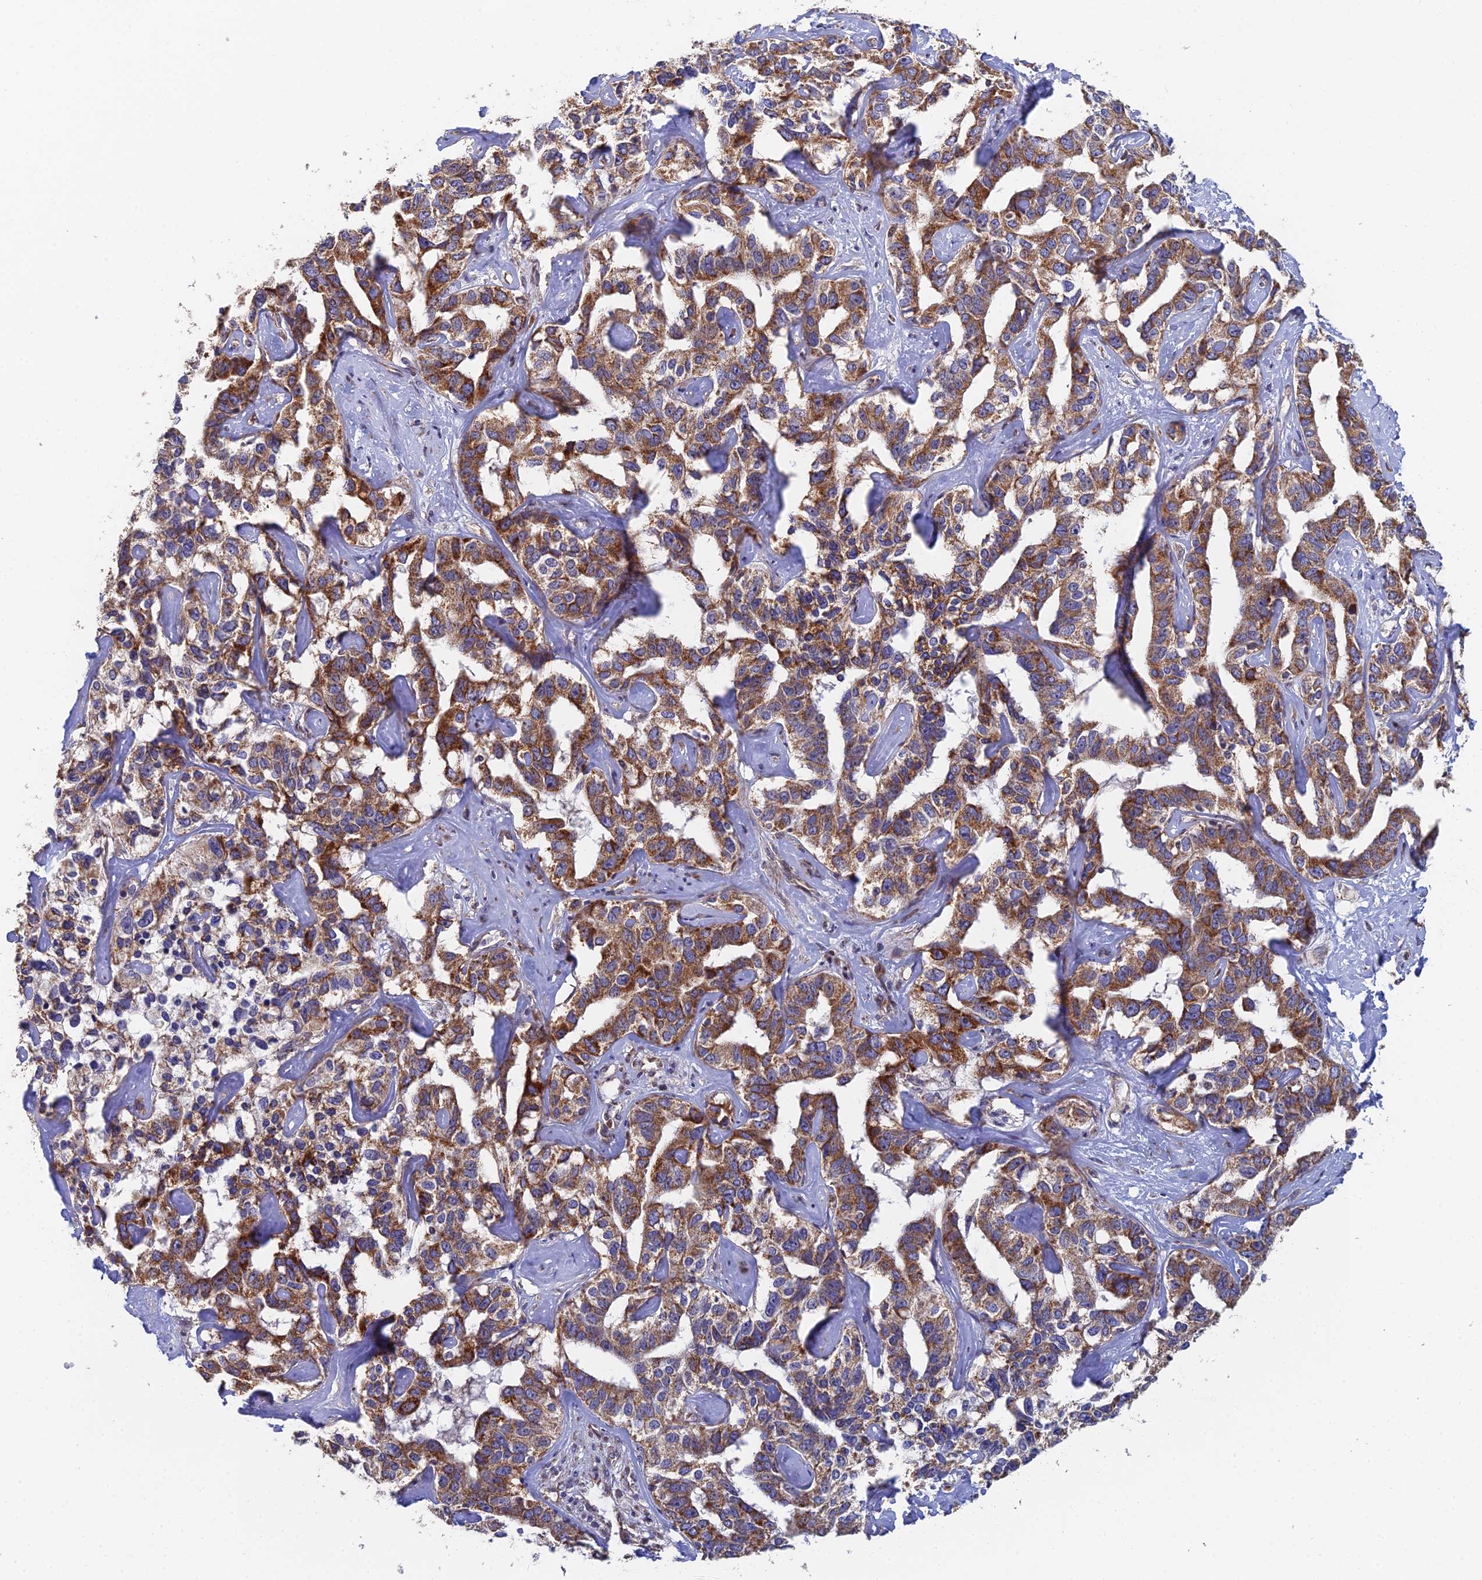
{"staining": {"intensity": "strong", "quantity": ">75%", "location": "cytoplasmic/membranous"}, "tissue": "liver cancer", "cell_type": "Tumor cells", "image_type": "cancer", "snomed": [{"axis": "morphology", "description": "Cholangiocarcinoma"}, {"axis": "topography", "description": "Liver"}], "caption": "Brown immunohistochemical staining in human liver cancer (cholangiocarcinoma) shows strong cytoplasmic/membranous staining in about >75% of tumor cells.", "gene": "ECSIT", "patient": {"sex": "male", "age": 59}}